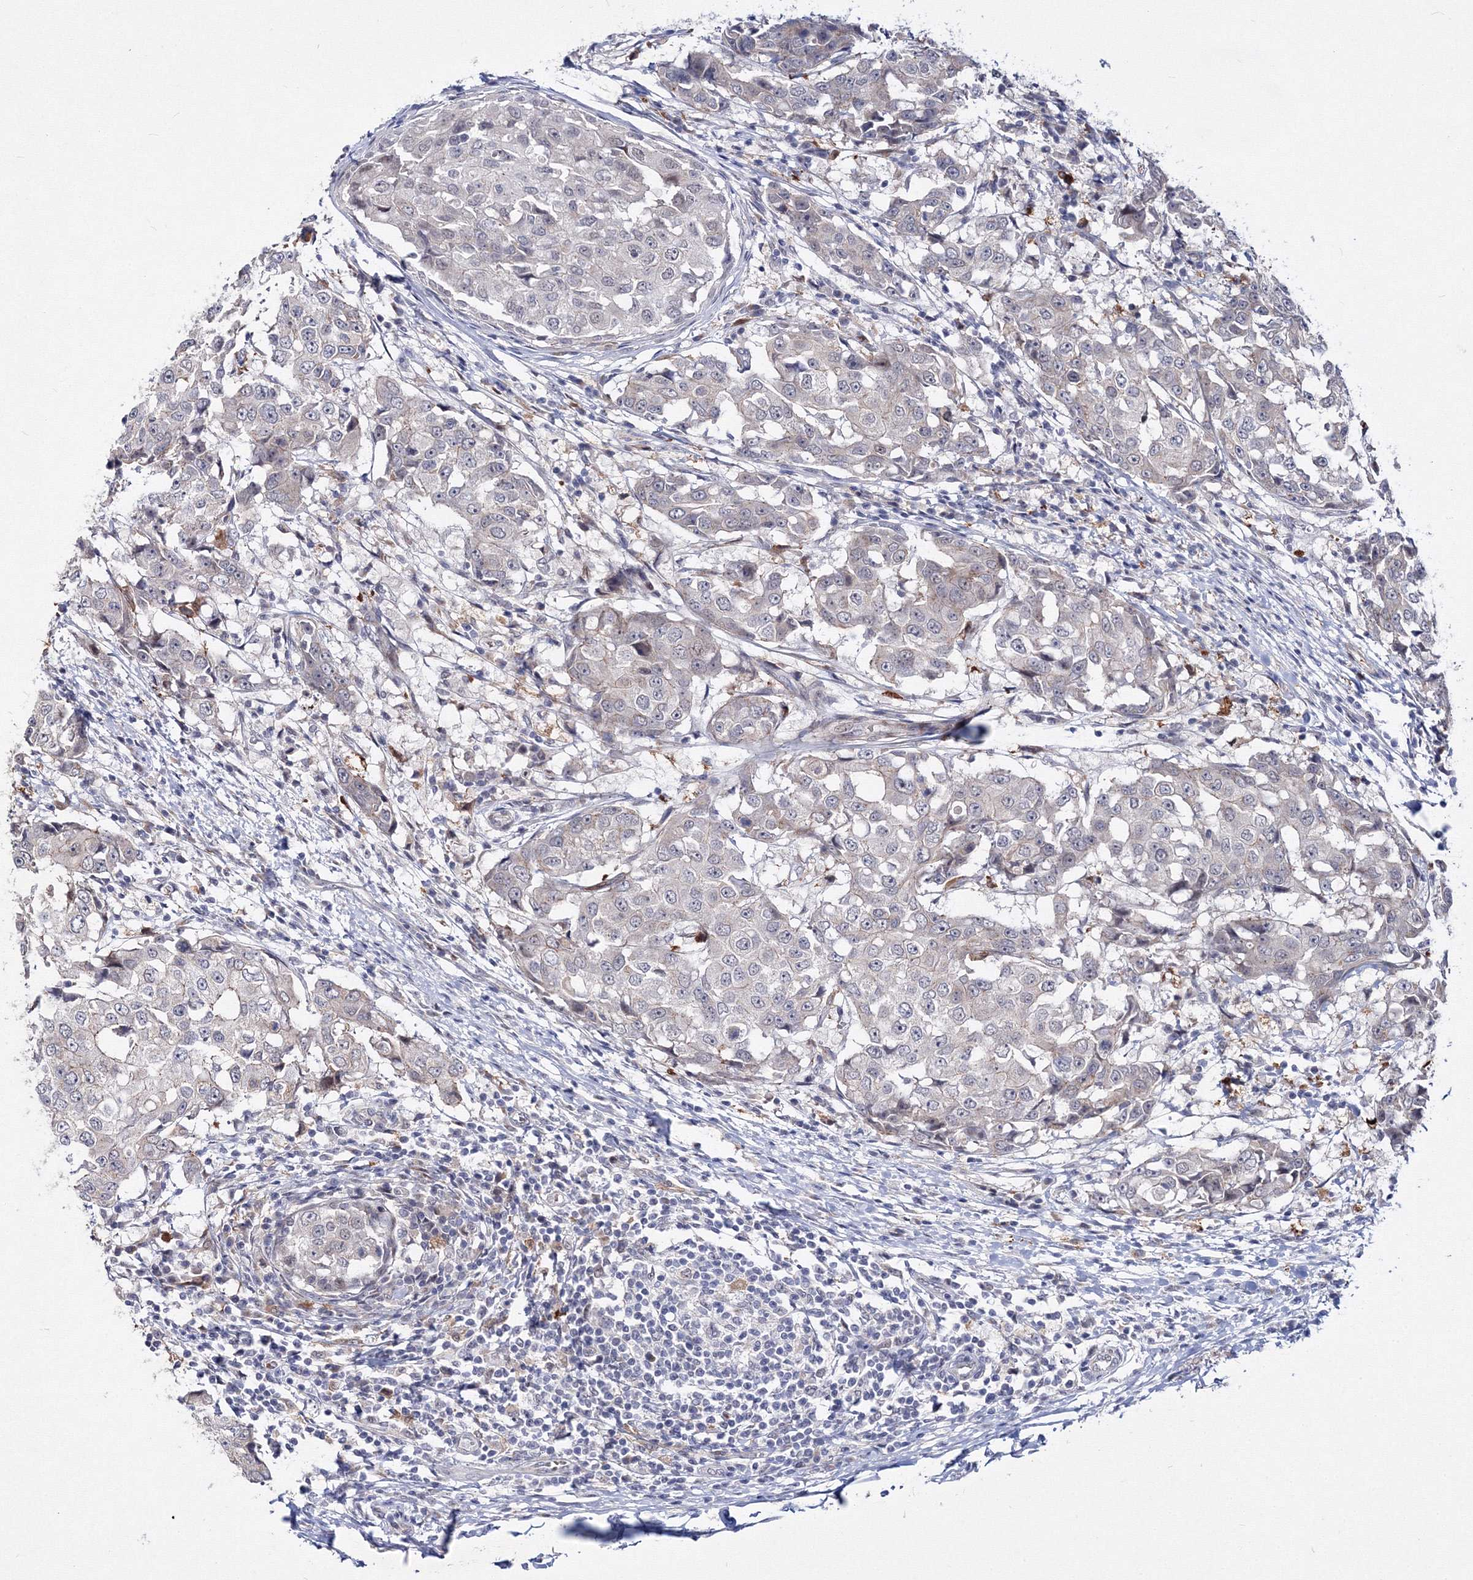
{"staining": {"intensity": "negative", "quantity": "none", "location": "none"}, "tissue": "breast cancer", "cell_type": "Tumor cells", "image_type": "cancer", "snomed": [{"axis": "morphology", "description": "Duct carcinoma"}, {"axis": "topography", "description": "Breast"}], "caption": "Image shows no protein positivity in tumor cells of breast cancer (invasive ductal carcinoma) tissue.", "gene": "C11orf52", "patient": {"sex": "female", "age": 27}}